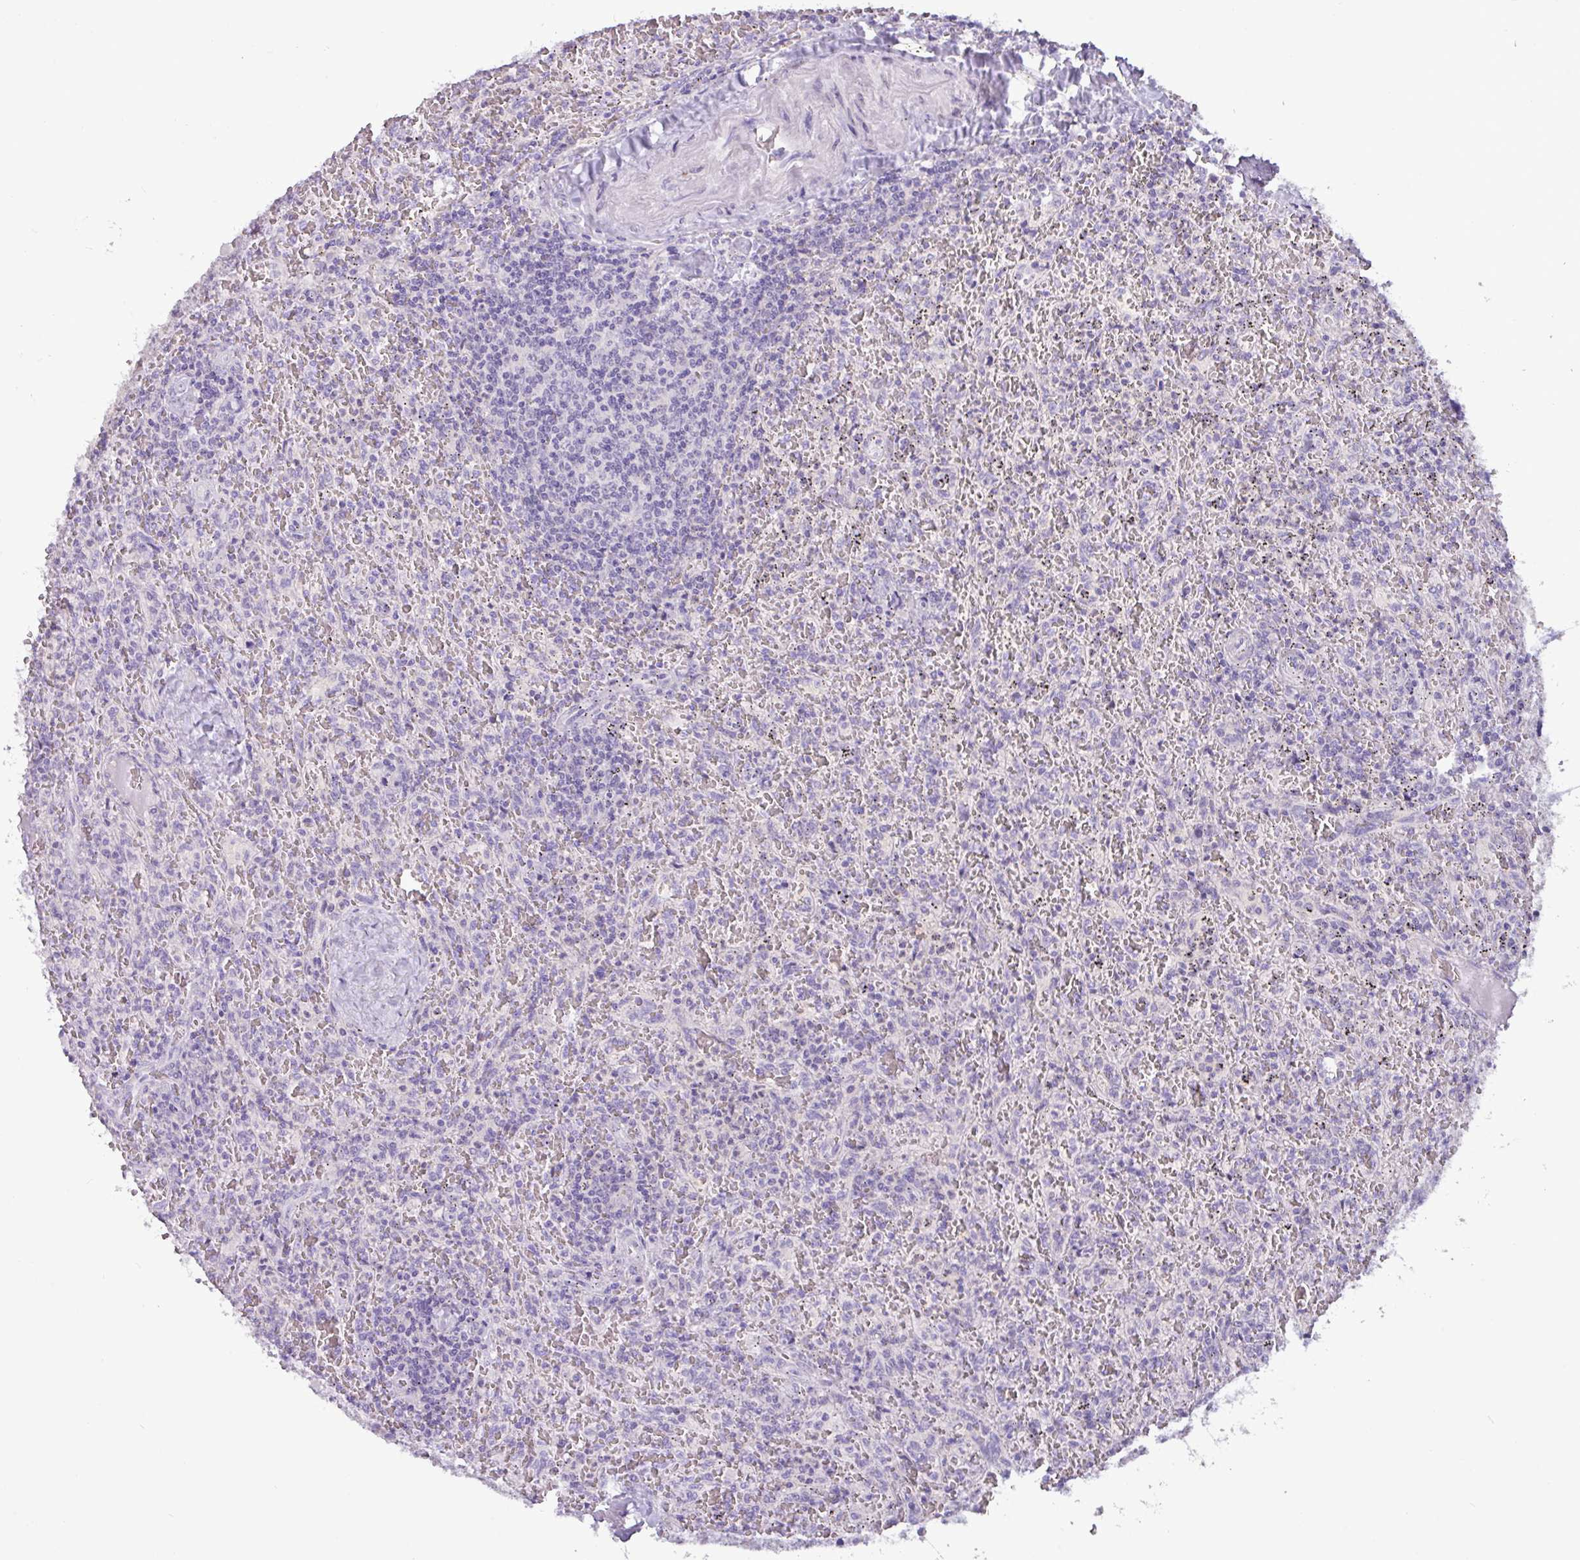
{"staining": {"intensity": "negative", "quantity": "none", "location": "none"}, "tissue": "lymphoma", "cell_type": "Tumor cells", "image_type": "cancer", "snomed": [{"axis": "morphology", "description": "Malignant lymphoma, non-Hodgkin's type, Low grade"}, {"axis": "topography", "description": "Spleen"}], "caption": "Malignant lymphoma, non-Hodgkin's type (low-grade) was stained to show a protein in brown. There is no significant expression in tumor cells.", "gene": "PNLDC1", "patient": {"sex": "female", "age": 64}}